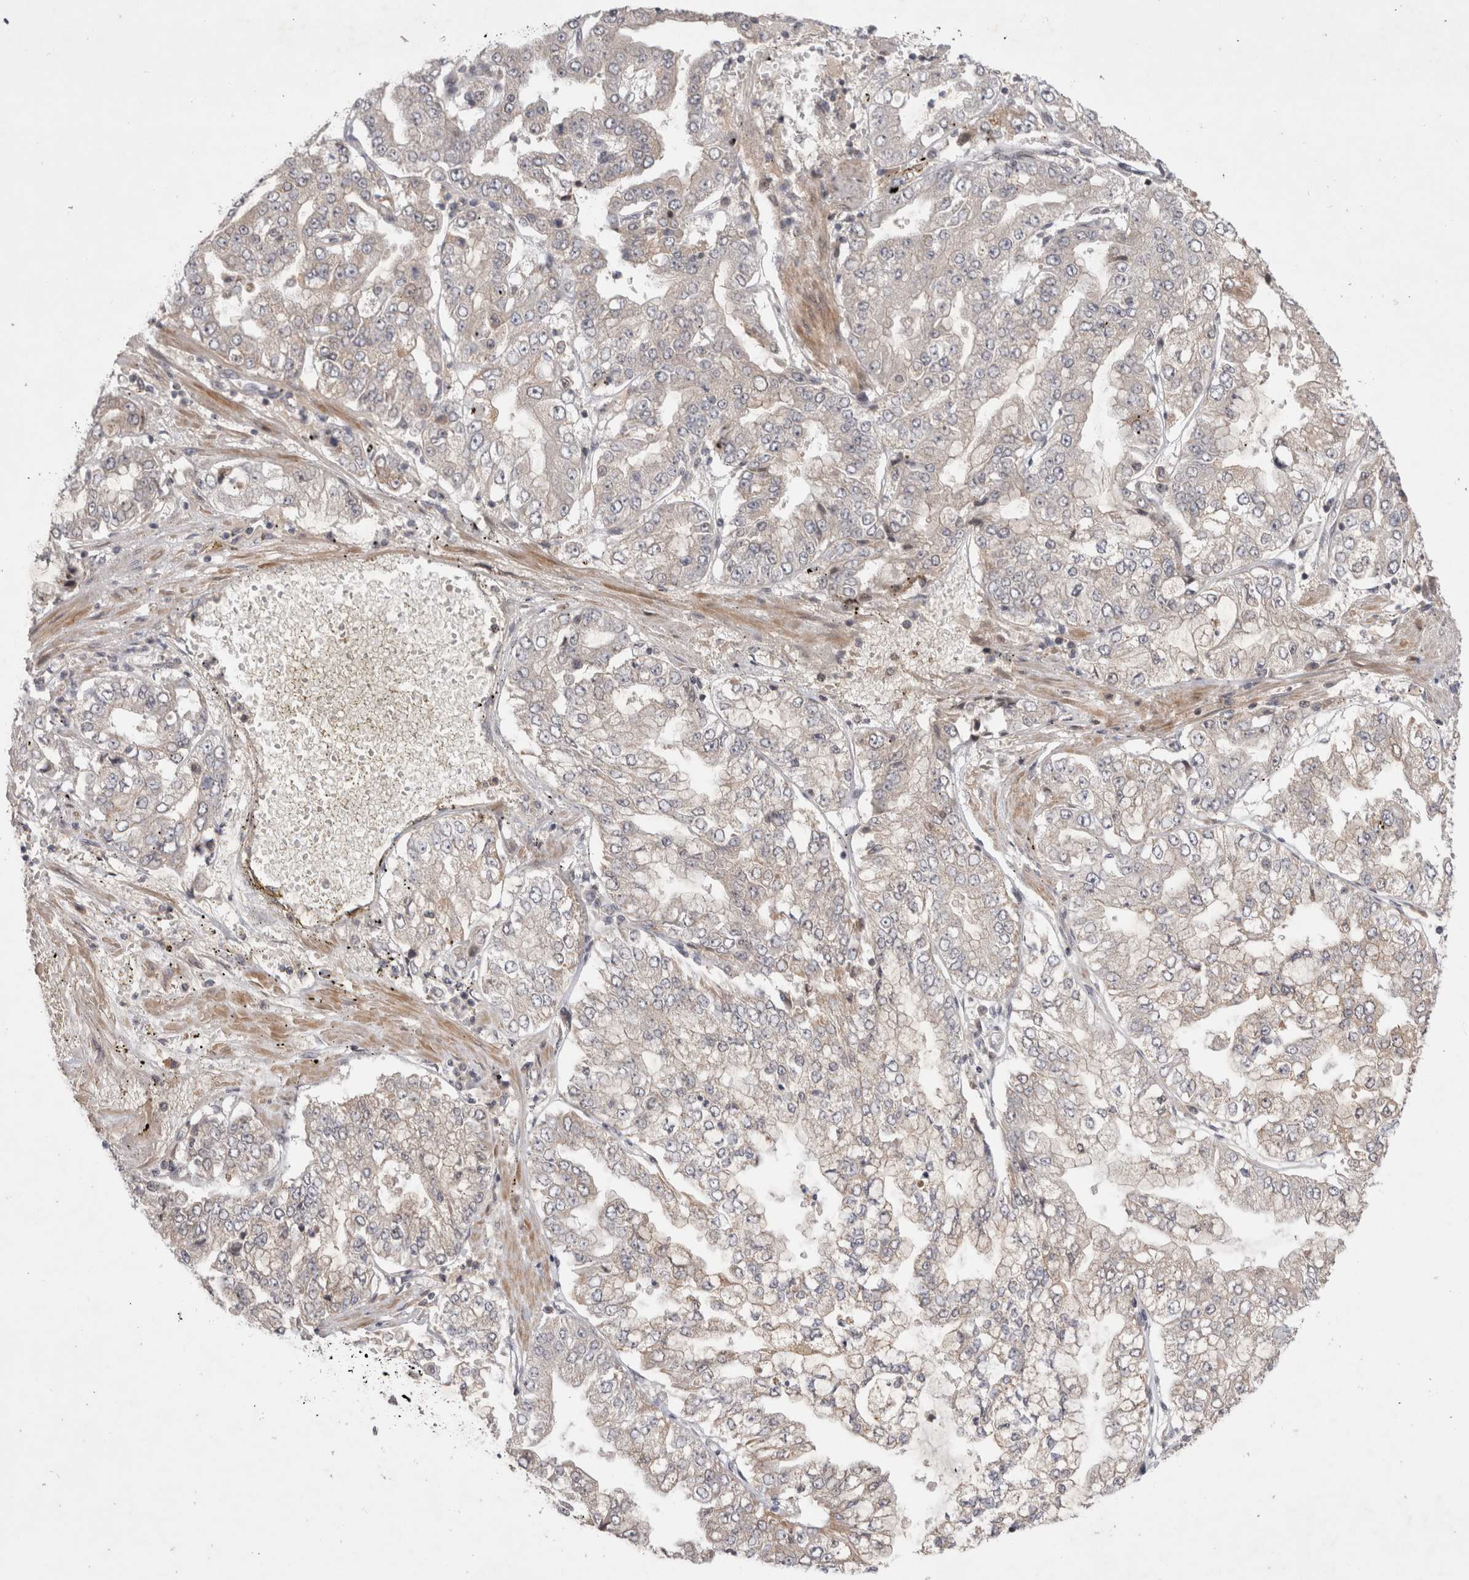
{"staining": {"intensity": "negative", "quantity": "none", "location": "none"}, "tissue": "stomach cancer", "cell_type": "Tumor cells", "image_type": "cancer", "snomed": [{"axis": "morphology", "description": "Adenocarcinoma, NOS"}, {"axis": "topography", "description": "Stomach"}], "caption": "An IHC photomicrograph of stomach cancer is shown. There is no staining in tumor cells of stomach cancer. (DAB (3,3'-diaminobenzidine) IHC, high magnification).", "gene": "PLEKHM1", "patient": {"sex": "male", "age": 76}}